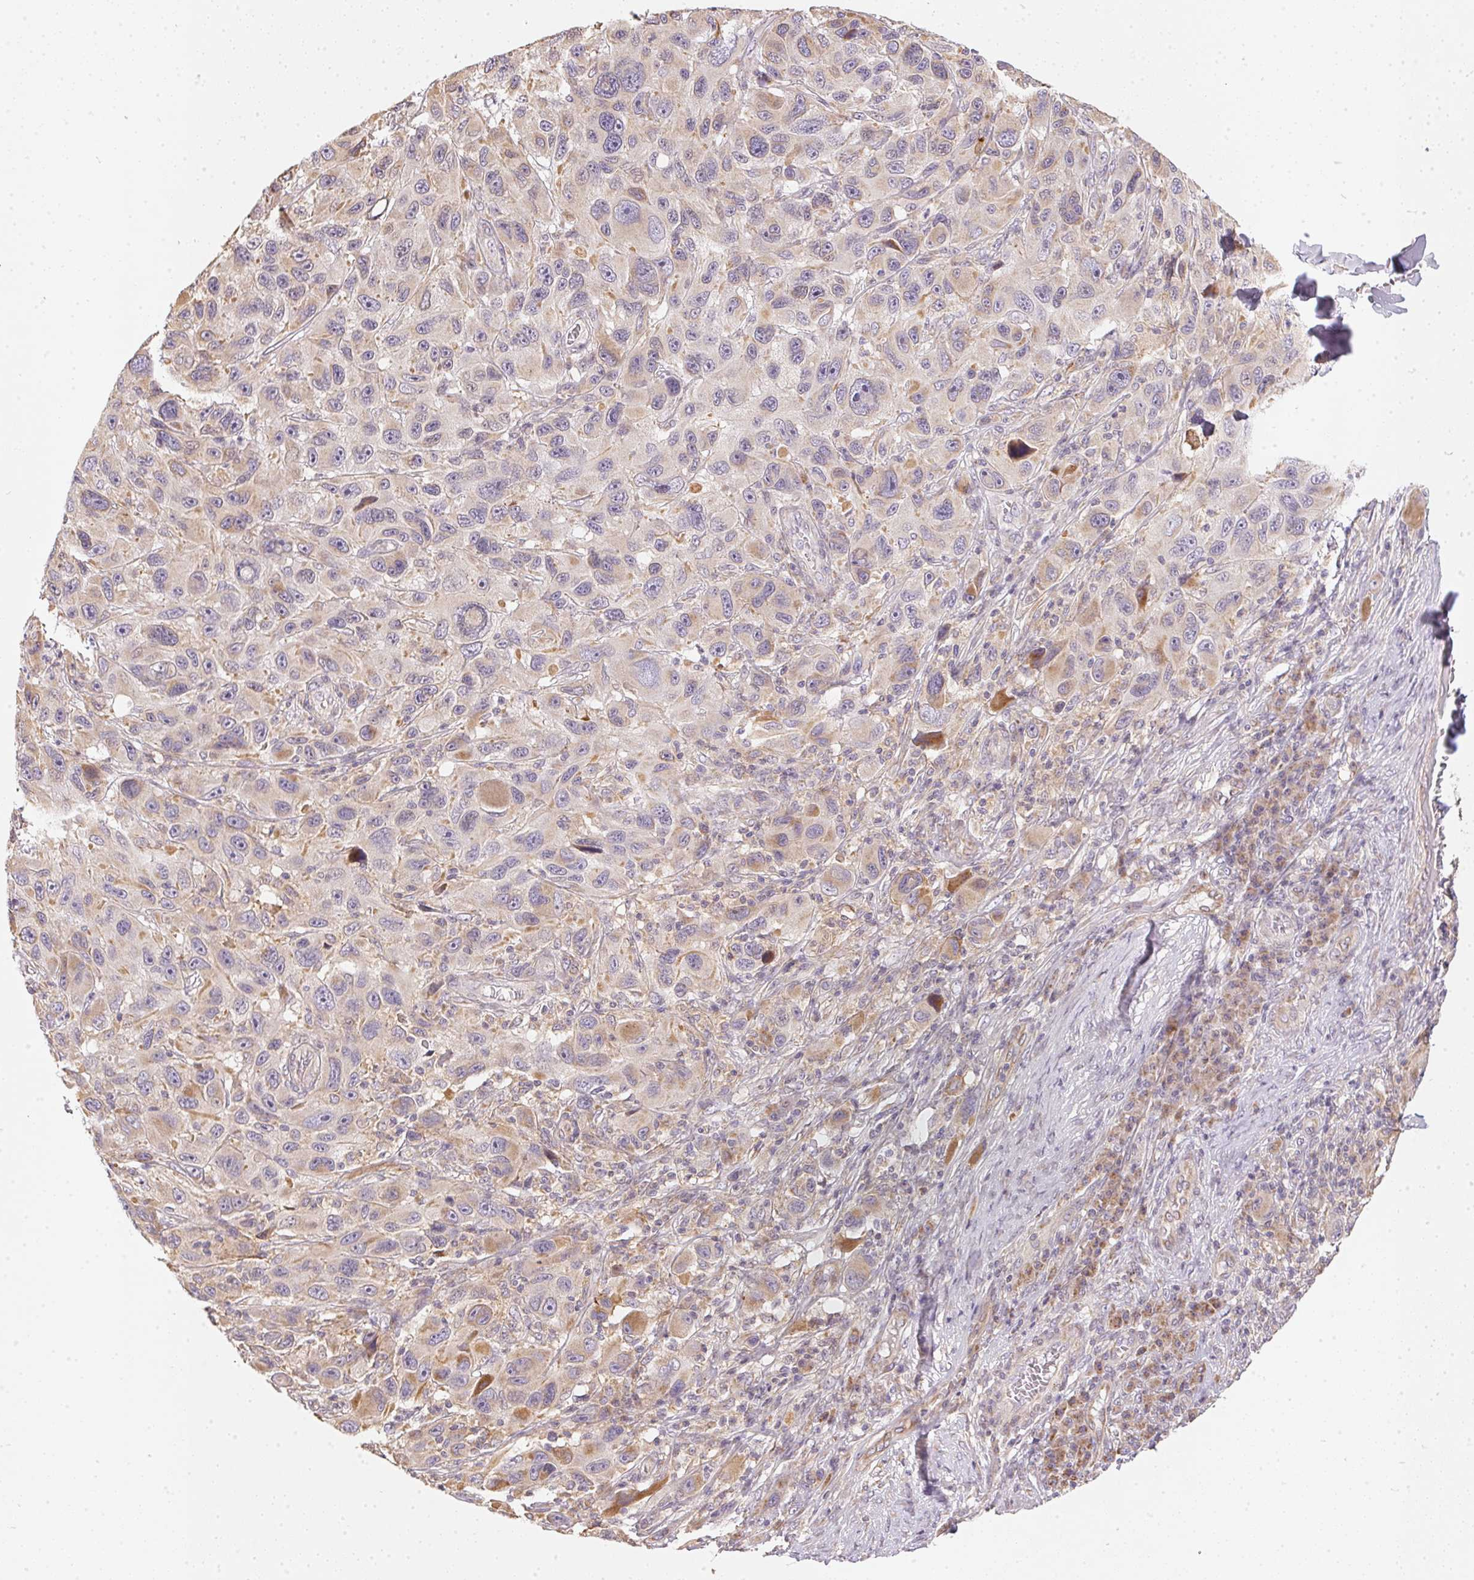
{"staining": {"intensity": "negative", "quantity": "none", "location": "none"}, "tissue": "melanoma", "cell_type": "Tumor cells", "image_type": "cancer", "snomed": [{"axis": "morphology", "description": "Malignant melanoma, NOS"}, {"axis": "topography", "description": "Skin"}], "caption": "The histopathology image displays no significant expression in tumor cells of melanoma.", "gene": "VWA5B2", "patient": {"sex": "male", "age": 53}}